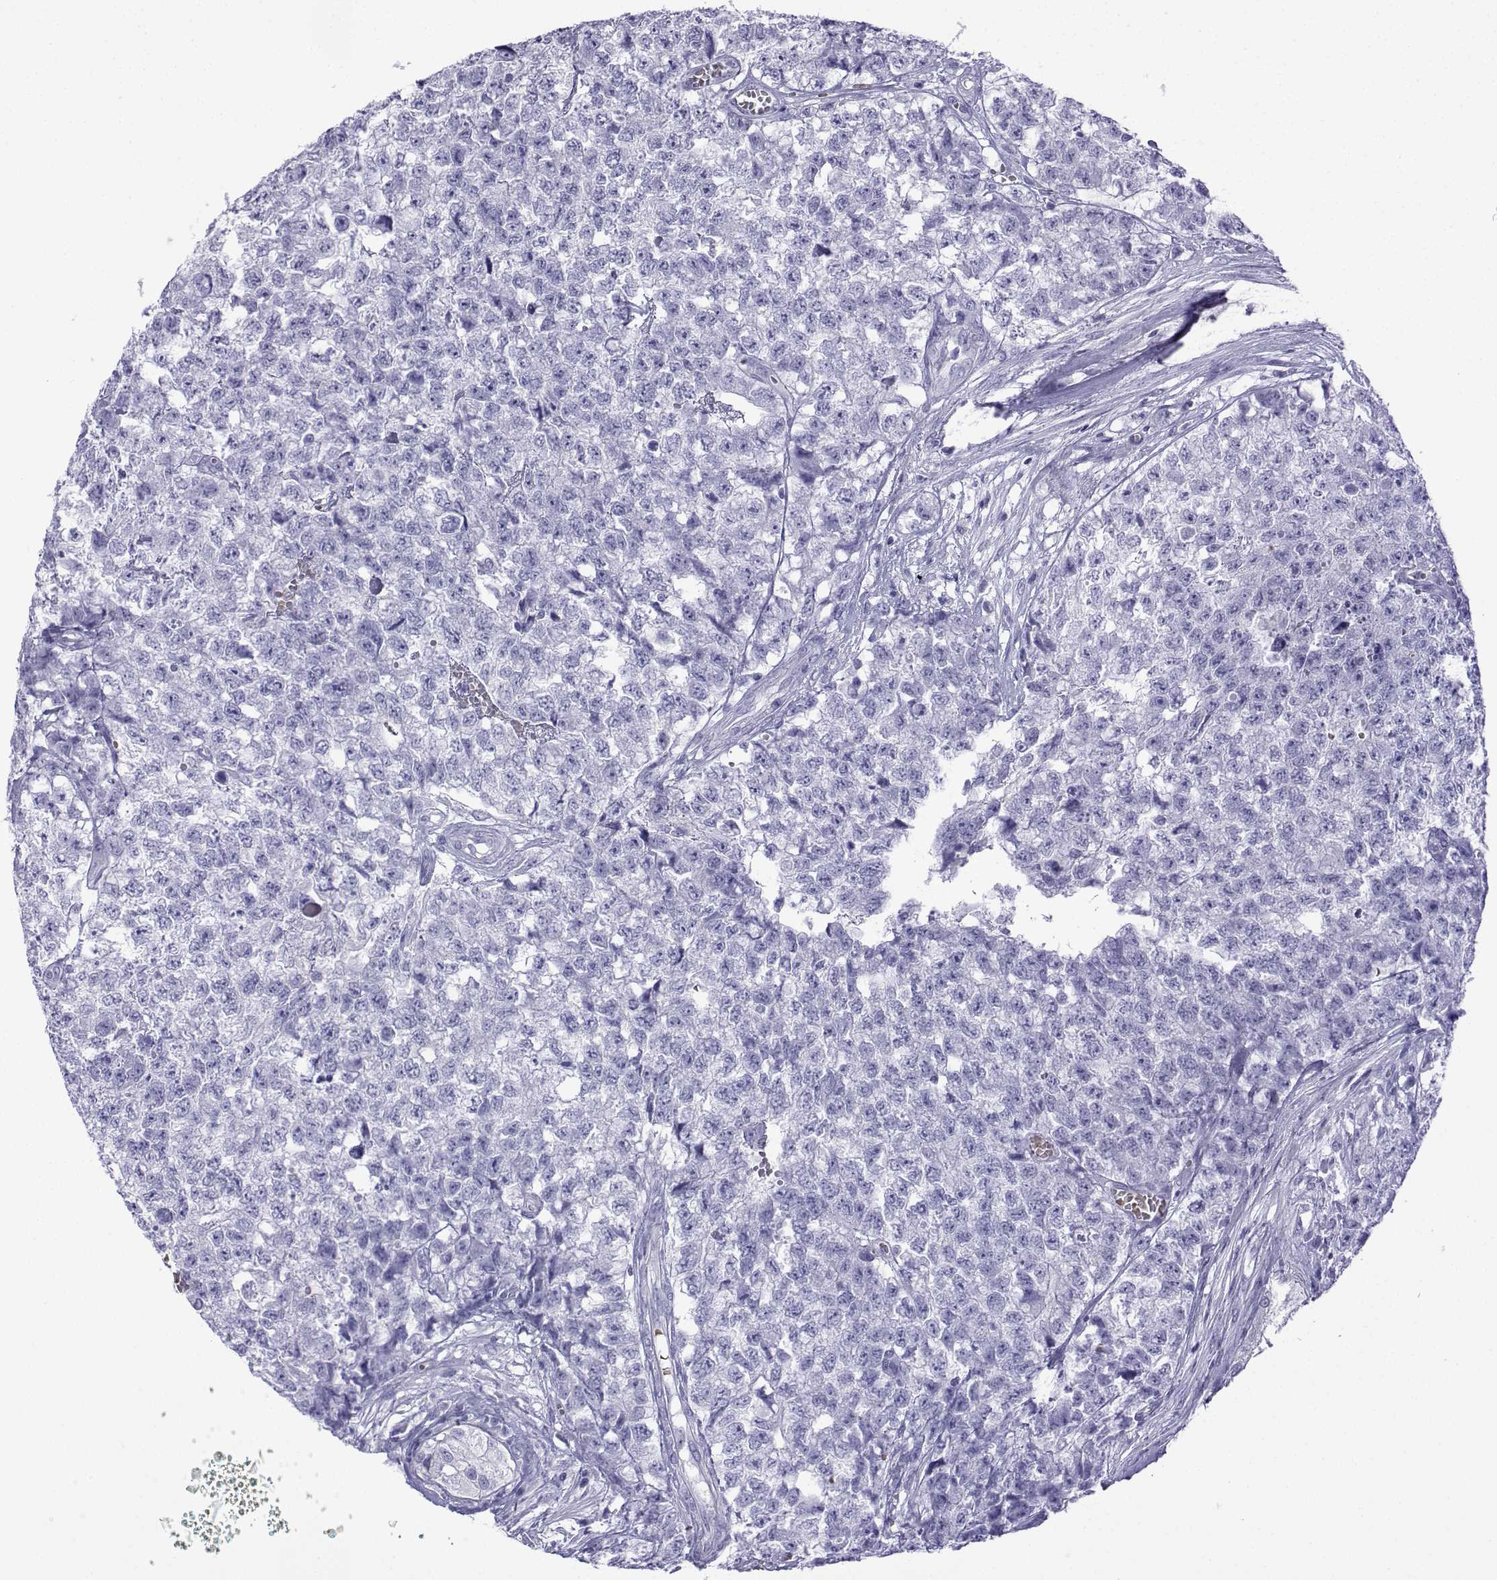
{"staining": {"intensity": "negative", "quantity": "none", "location": "none"}, "tissue": "testis cancer", "cell_type": "Tumor cells", "image_type": "cancer", "snomed": [{"axis": "morphology", "description": "Seminoma, NOS"}, {"axis": "morphology", "description": "Carcinoma, Embryonal, NOS"}, {"axis": "topography", "description": "Testis"}], "caption": "There is no significant positivity in tumor cells of testis cancer (embryonal carcinoma).", "gene": "TRIM46", "patient": {"sex": "male", "age": 22}}